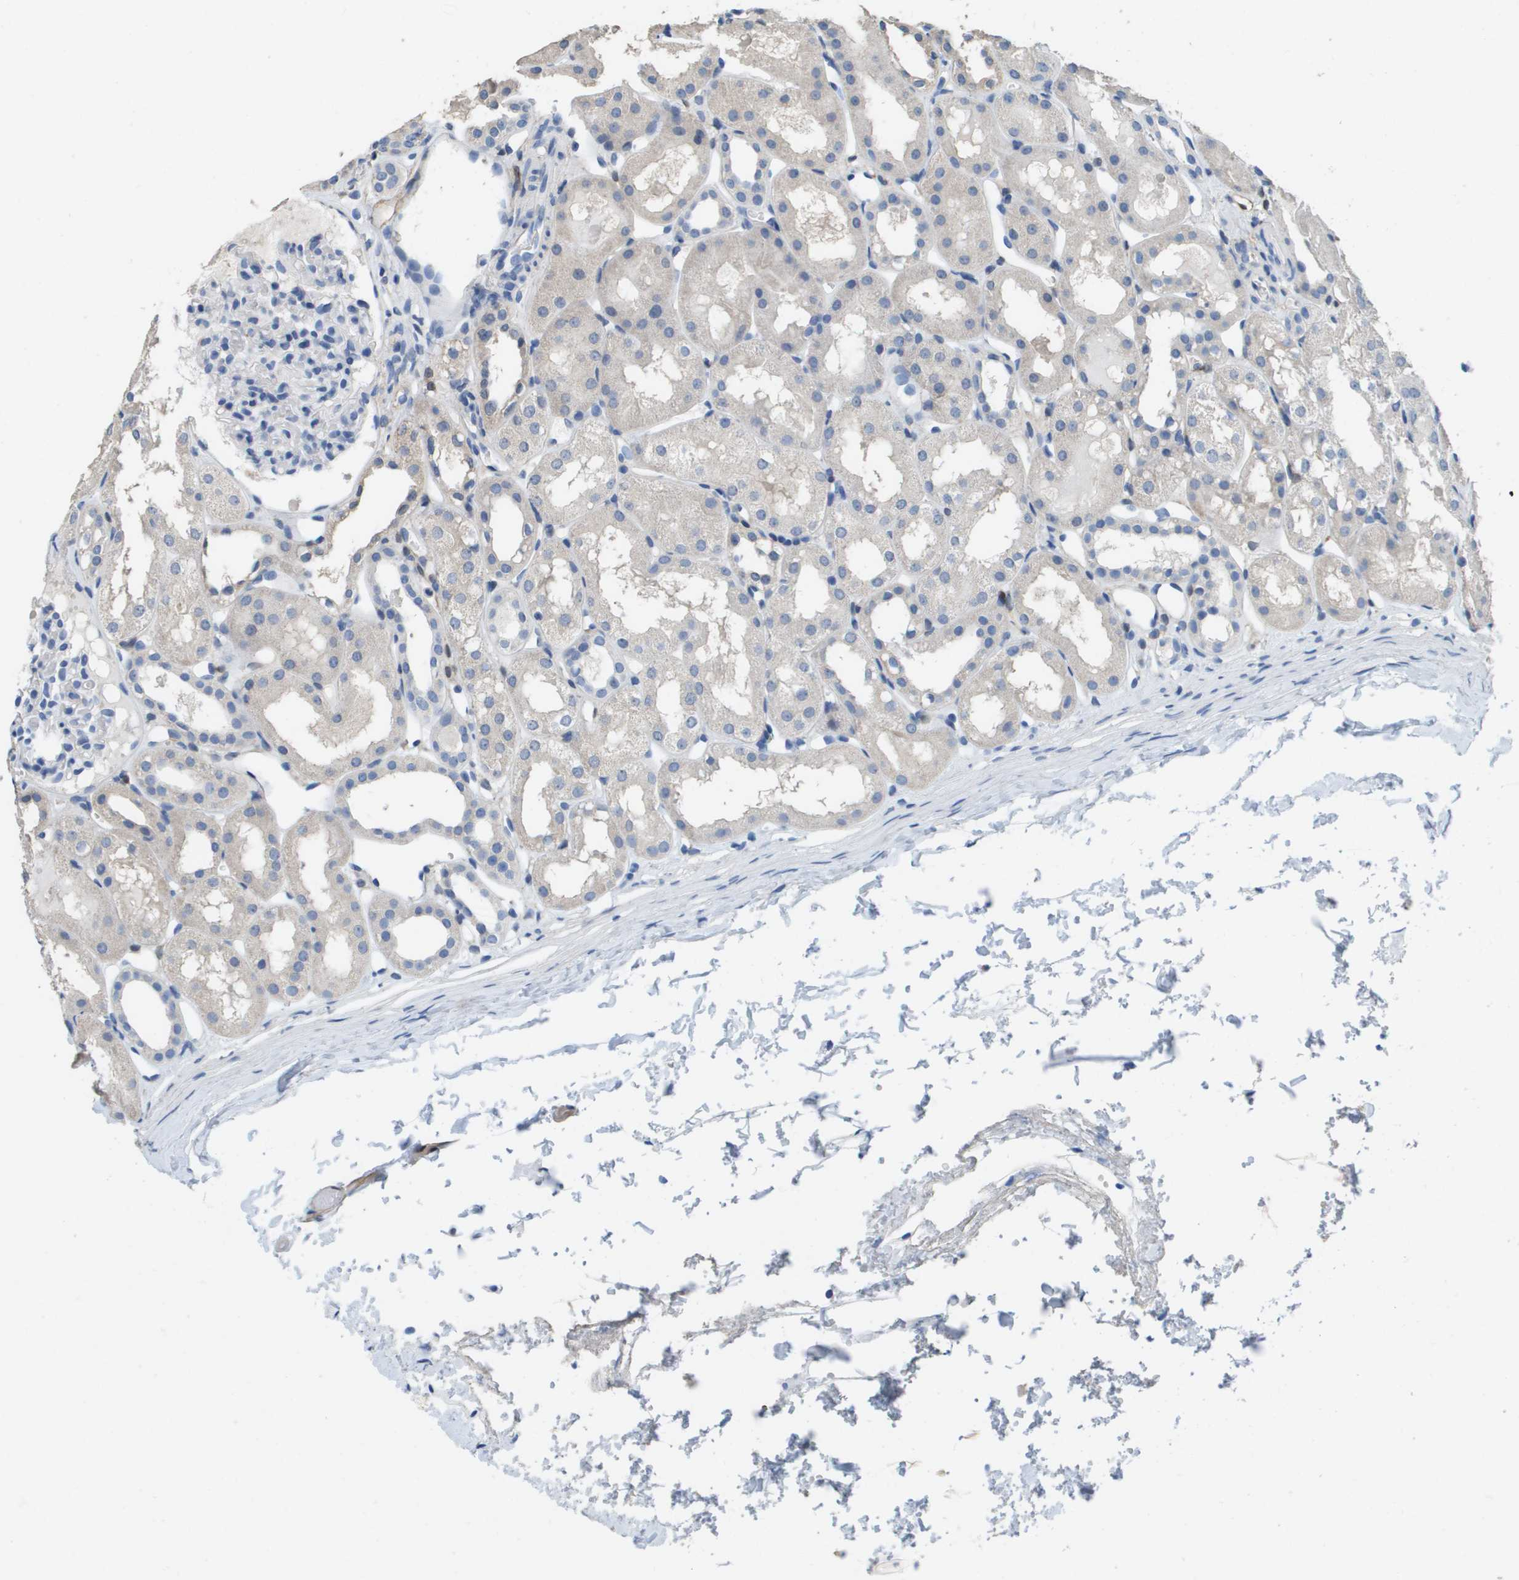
{"staining": {"intensity": "negative", "quantity": "none", "location": "none"}, "tissue": "kidney", "cell_type": "Cells in glomeruli", "image_type": "normal", "snomed": [{"axis": "morphology", "description": "Normal tissue, NOS"}, {"axis": "topography", "description": "Kidney"}, {"axis": "topography", "description": "Urinary bladder"}], "caption": "Immunohistochemistry (IHC) image of benign kidney: human kidney stained with DAB shows no significant protein positivity in cells in glomeruli.", "gene": "FABP5", "patient": {"sex": "male", "age": 16}}